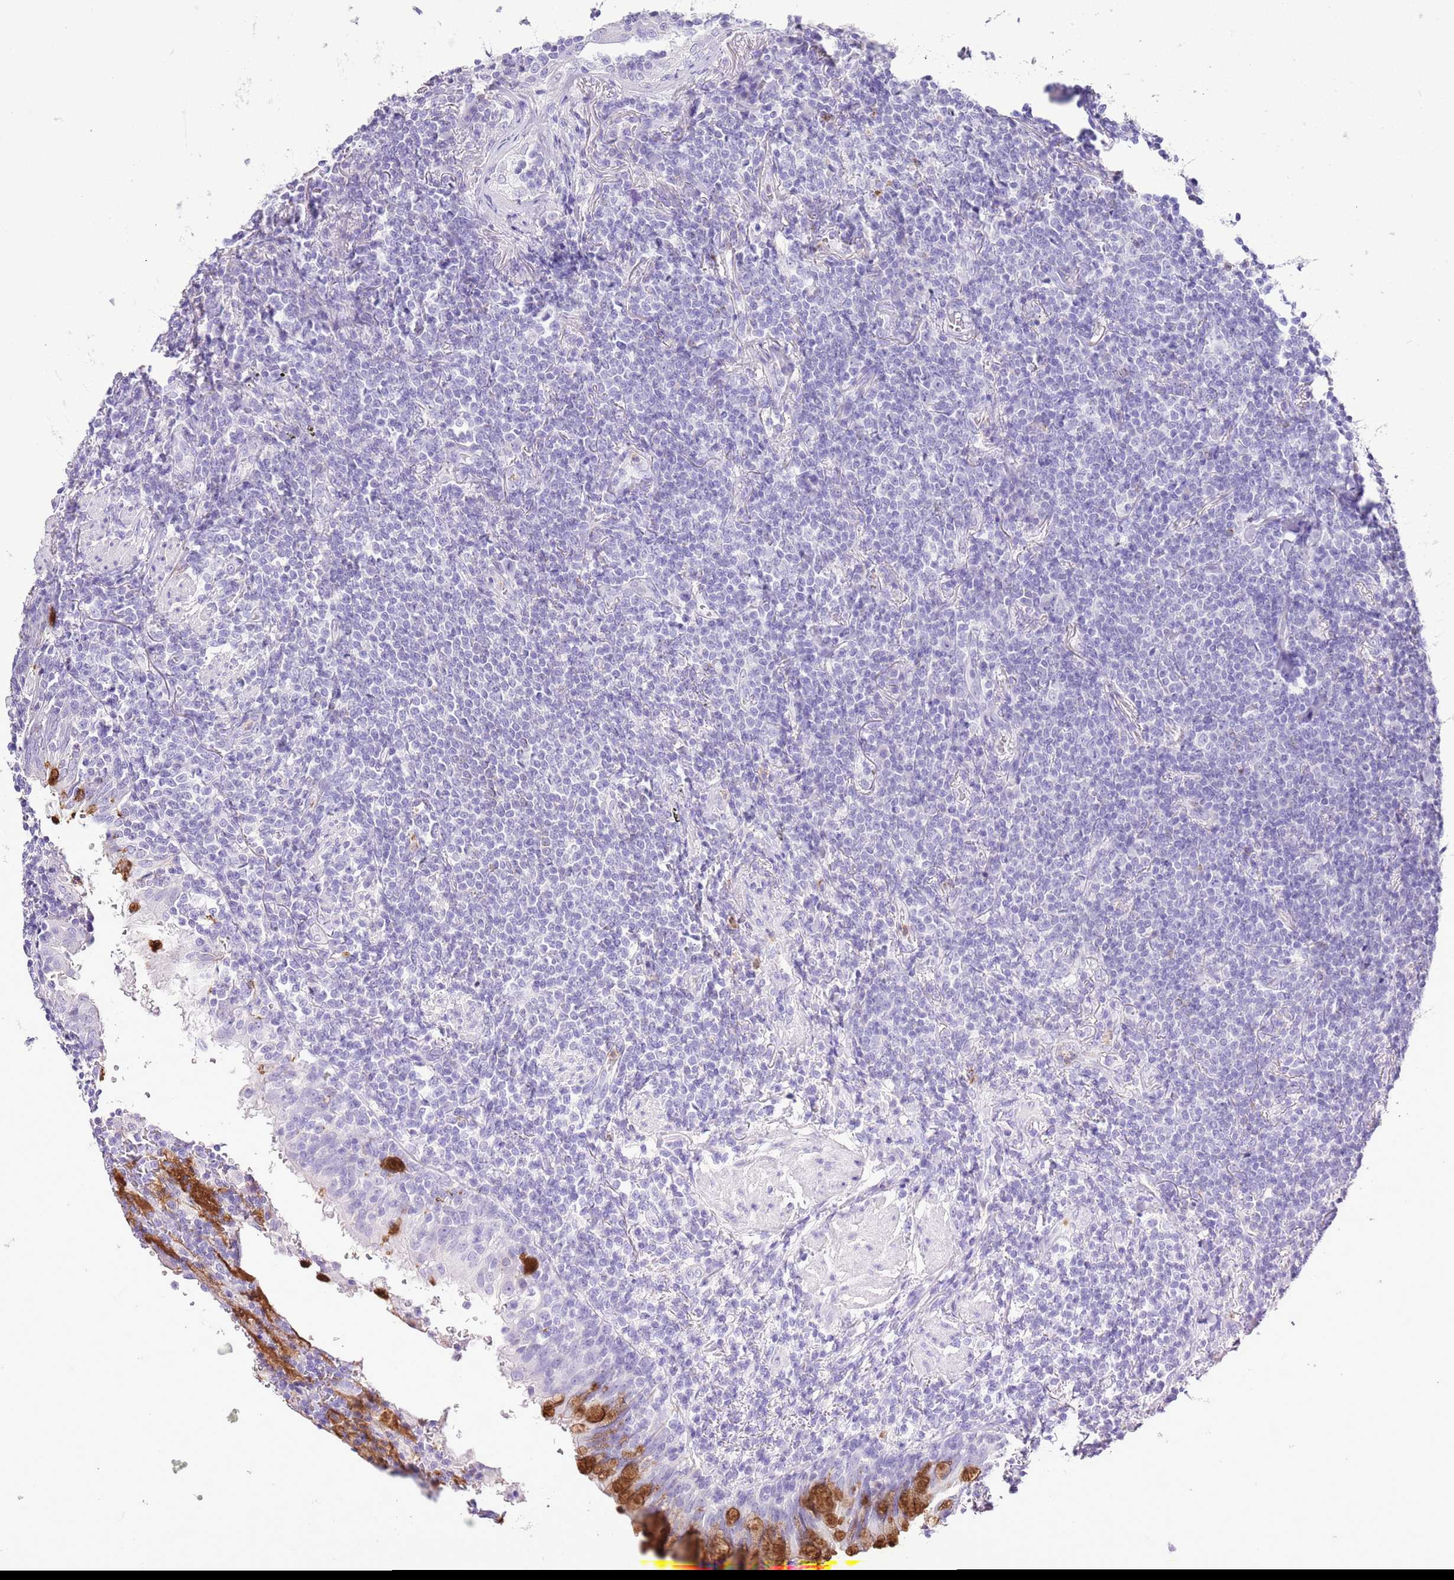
{"staining": {"intensity": "negative", "quantity": "none", "location": "none"}, "tissue": "lymphoma", "cell_type": "Tumor cells", "image_type": "cancer", "snomed": [{"axis": "morphology", "description": "Malignant lymphoma, non-Hodgkin's type, Low grade"}, {"axis": "topography", "description": "Lung"}], "caption": "There is no significant staining in tumor cells of lymphoma. The staining was performed using DAB to visualize the protein expression in brown, while the nuclei were stained in blue with hematoxylin (Magnification: 20x).", "gene": "OR2Z1", "patient": {"sex": "female", "age": 71}}